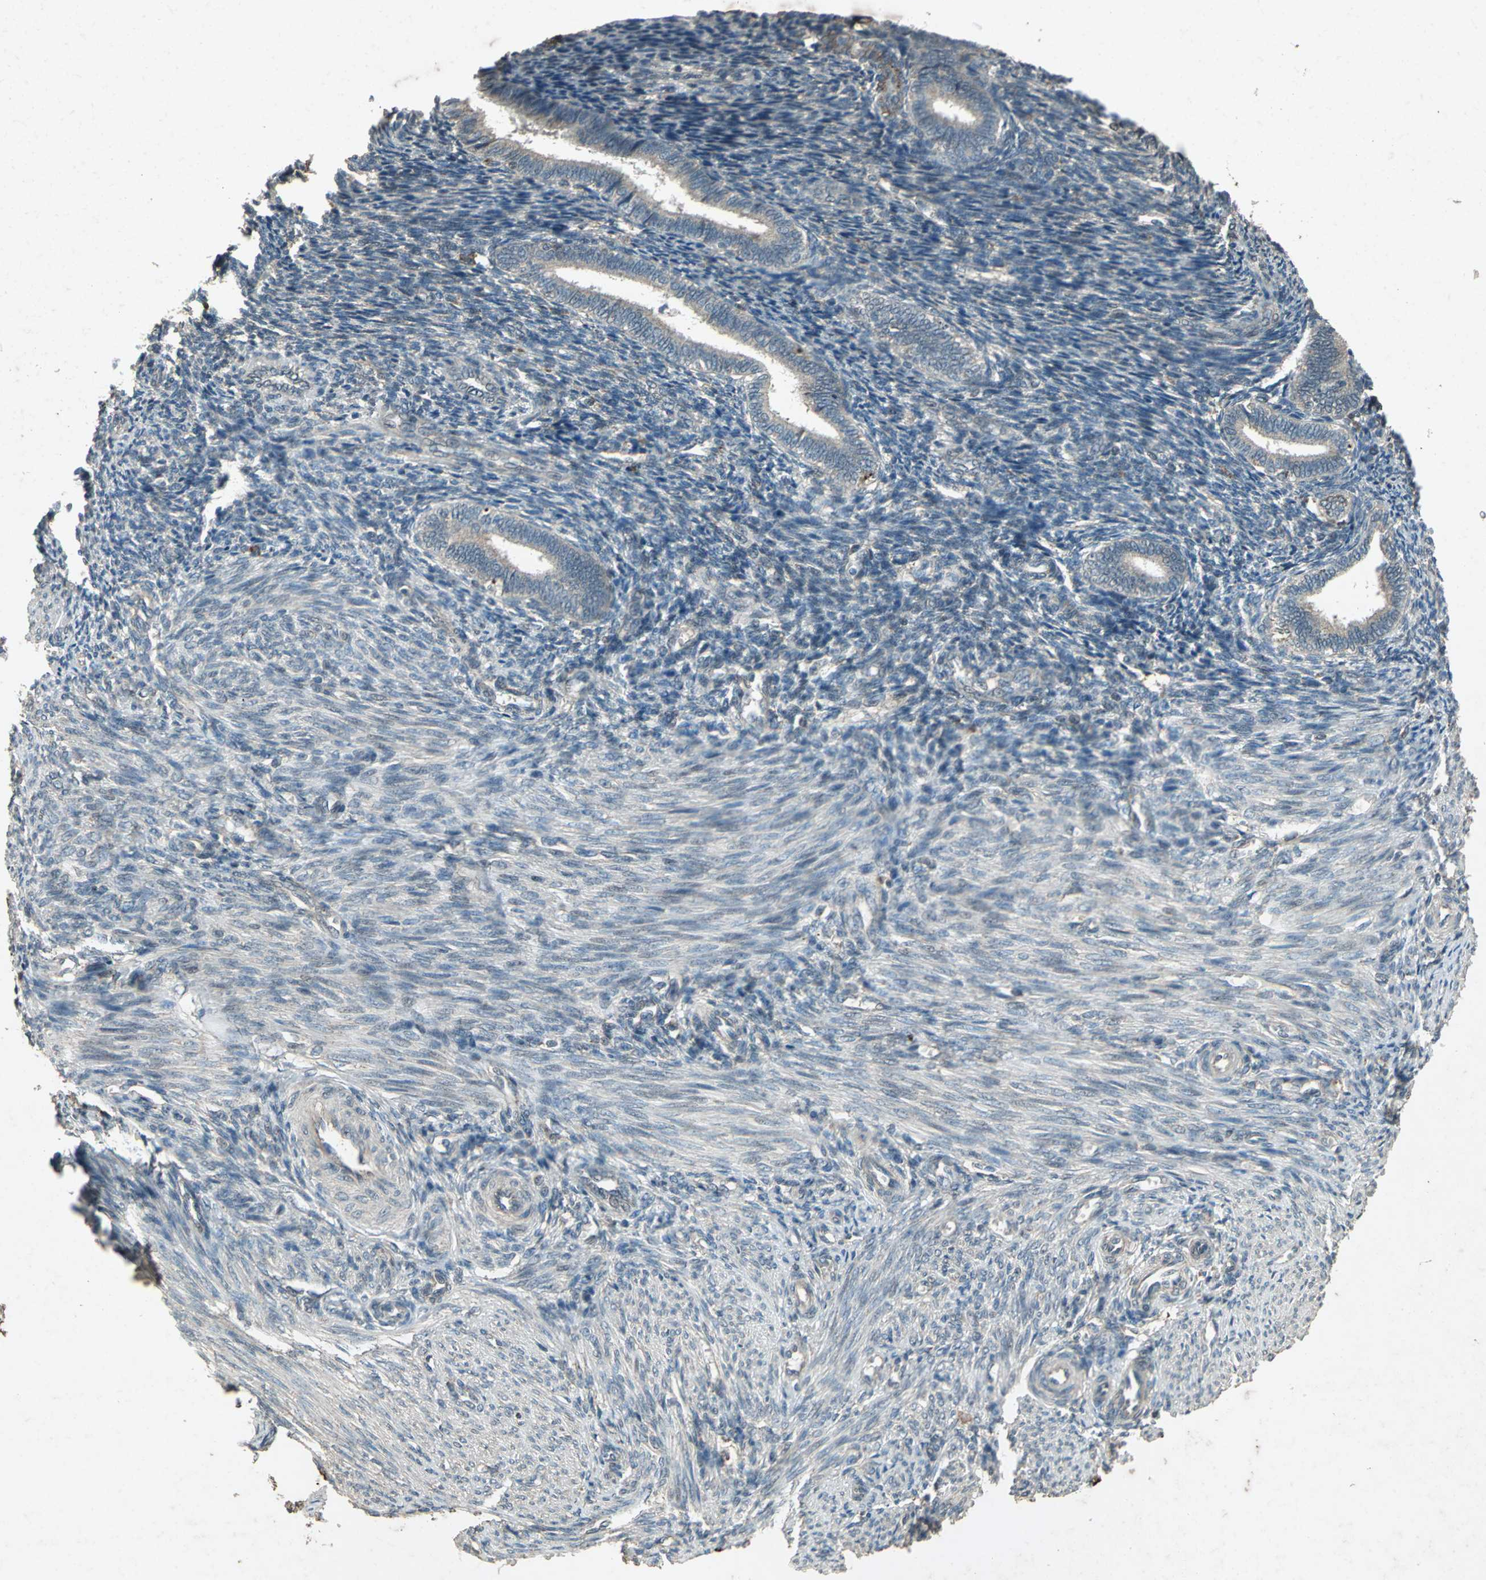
{"staining": {"intensity": "strong", "quantity": "25%-75%", "location": "cytoplasmic/membranous,nuclear"}, "tissue": "endometrium", "cell_type": "Cells in endometrial stroma", "image_type": "normal", "snomed": [{"axis": "morphology", "description": "Normal tissue, NOS"}, {"axis": "topography", "description": "Endometrium"}], "caption": "Approximately 25%-75% of cells in endometrial stroma in unremarkable human endometrium show strong cytoplasmic/membranous,nuclear protein expression as visualized by brown immunohistochemical staining.", "gene": "SEPTIN4", "patient": {"sex": "female", "age": 27}}